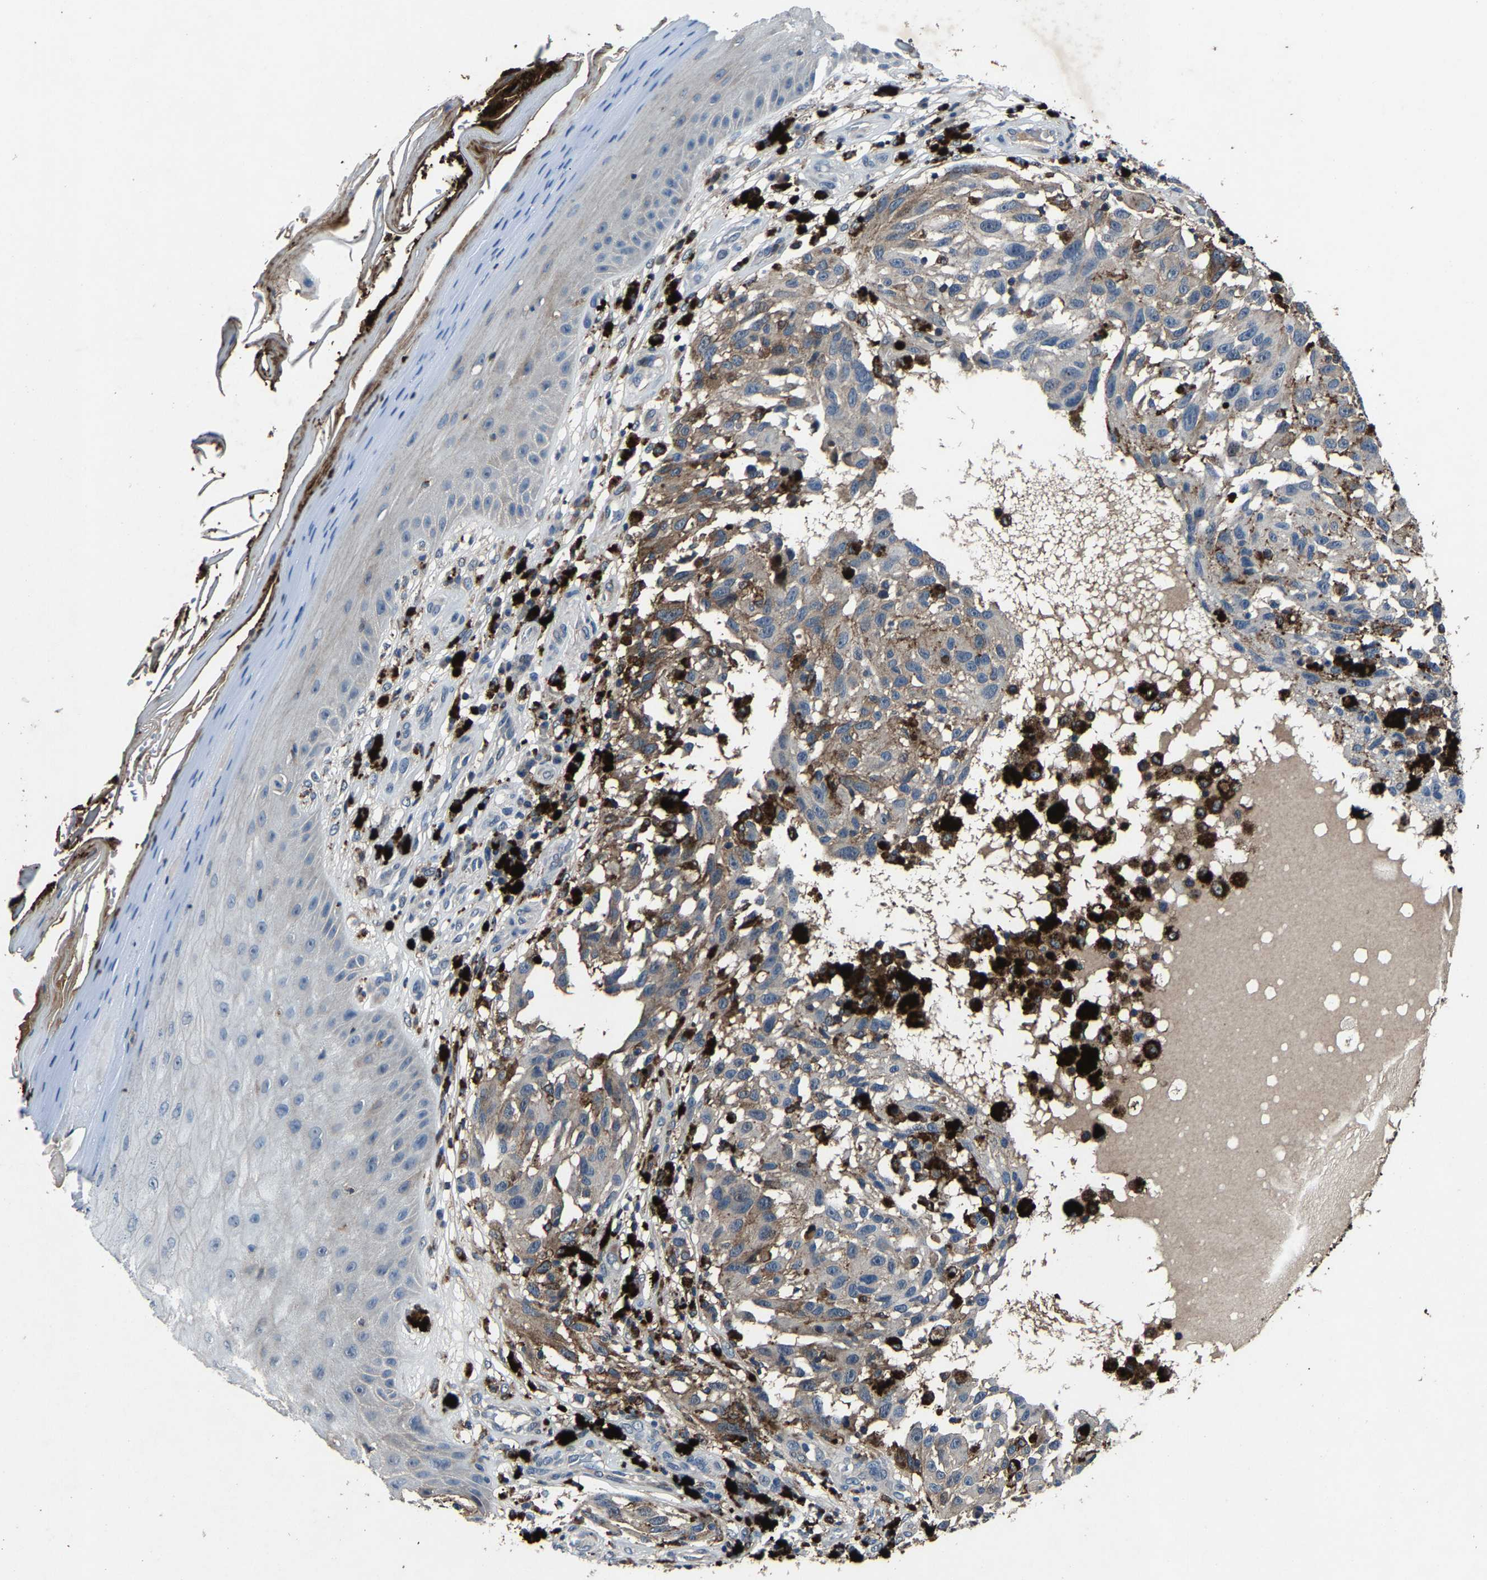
{"staining": {"intensity": "moderate", "quantity": ">75%", "location": "cytoplasmic/membranous"}, "tissue": "melanoma", "cell_type": "Tumor cells", "image_type": "cancer", "snomed": [{"axis": "morphology", "description": "Malignant melanoma, NOS"}, {"axis": "topography", "description": "Skin"}], "caption": "IHC micrograph of human melanoma stained for a protein (brown), which shows medium levels of moderate cytoplasmic/membranous positivity in approximately >75% of tumor cells.", "gene": "PCNX2", "patient": {"sex": "female", "age": 73}}